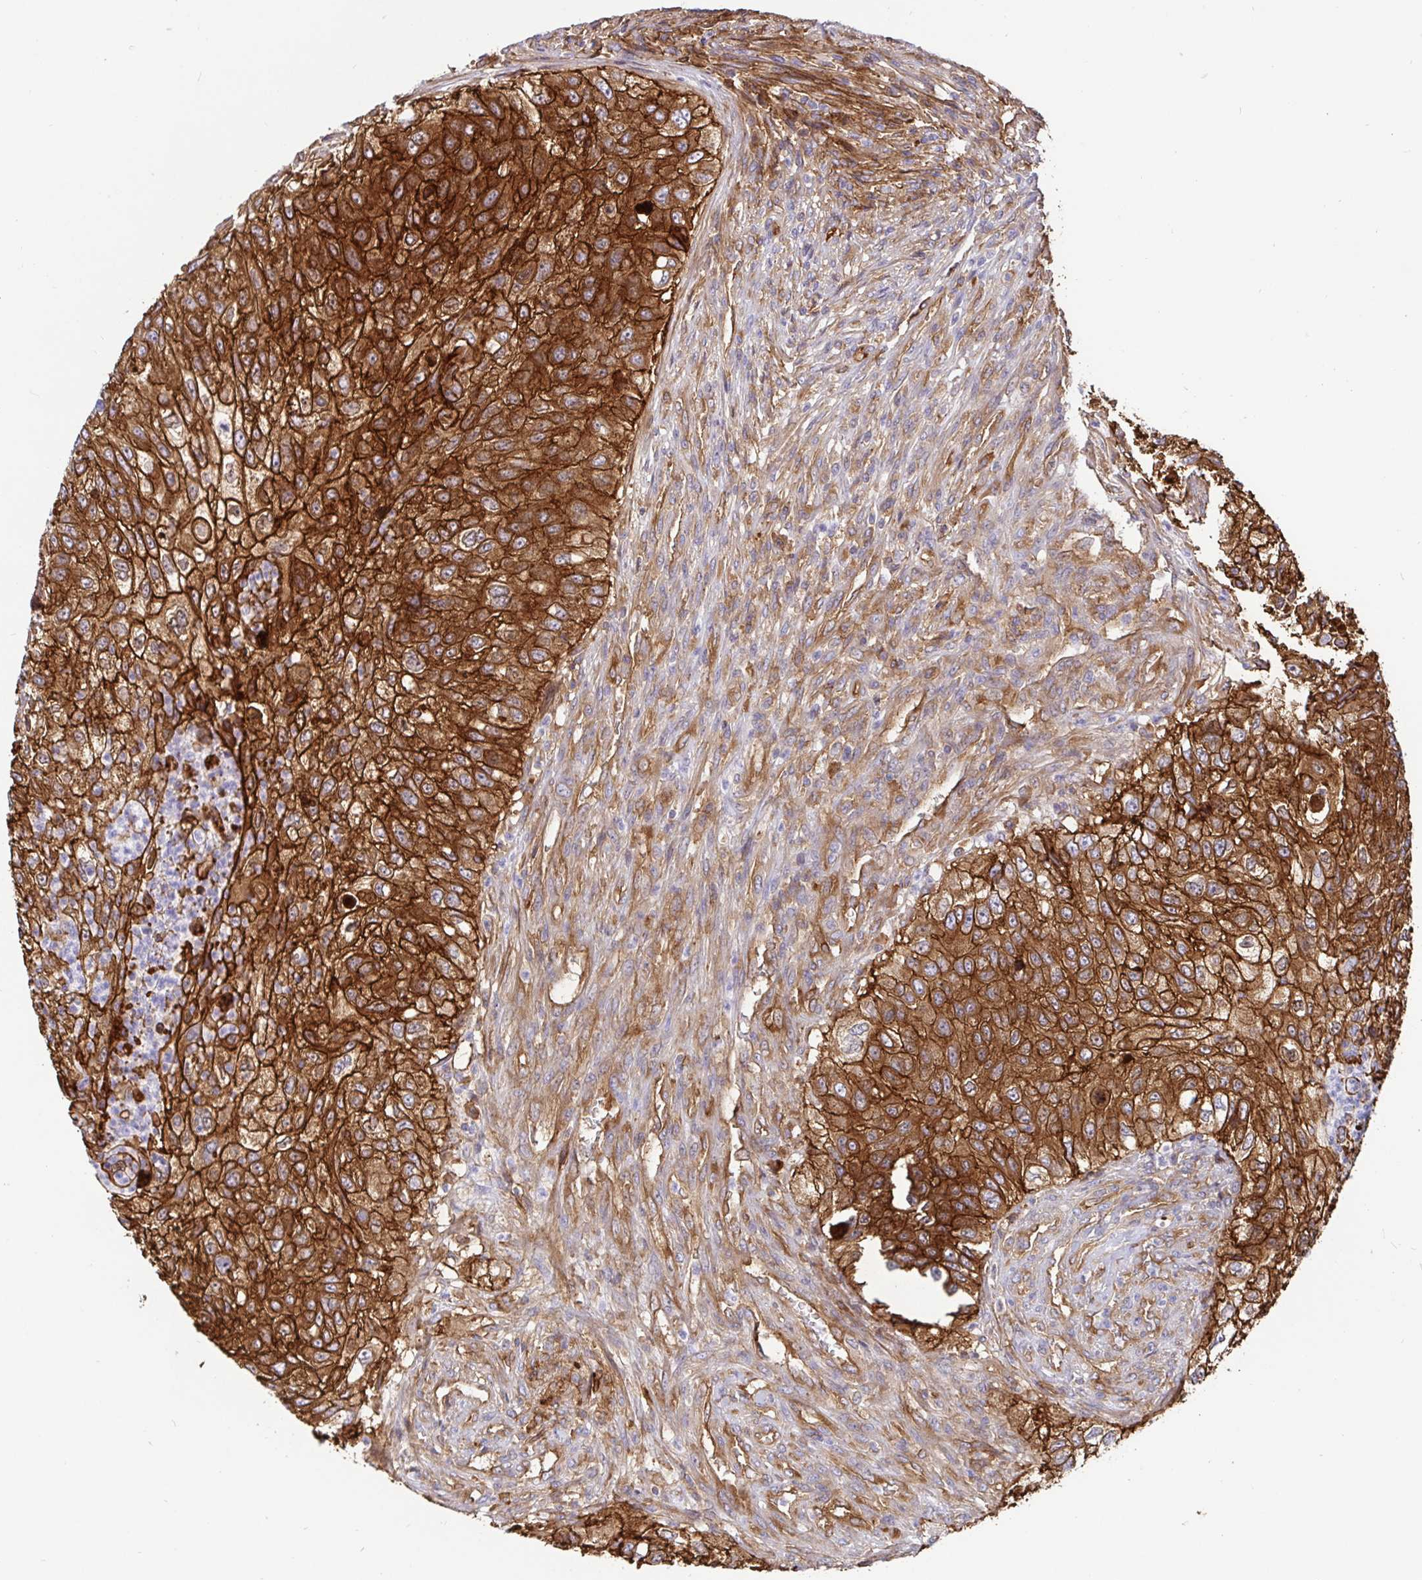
{"staining": {"intensity": "strong", "quantity": ">75%", "location": "cytoplasmic/membranous"}, "tissue": "urothelial cancer", "cell_type": "Tumor cells", "image_type": "cancer", "snomed": [{"axis": "morphology", "description": "Urothelial carcinoma, High grade"}, {"axis": "topography", "description": "Urinary bladder"}], "caption": "Urothelial carcinoma (high-grade) stained for a protein exhibits strong cytoplasmic/membranous positivity in tumor cells.", "gene": "ANXA2", "patient": {"sex": "female", "age": 60}}